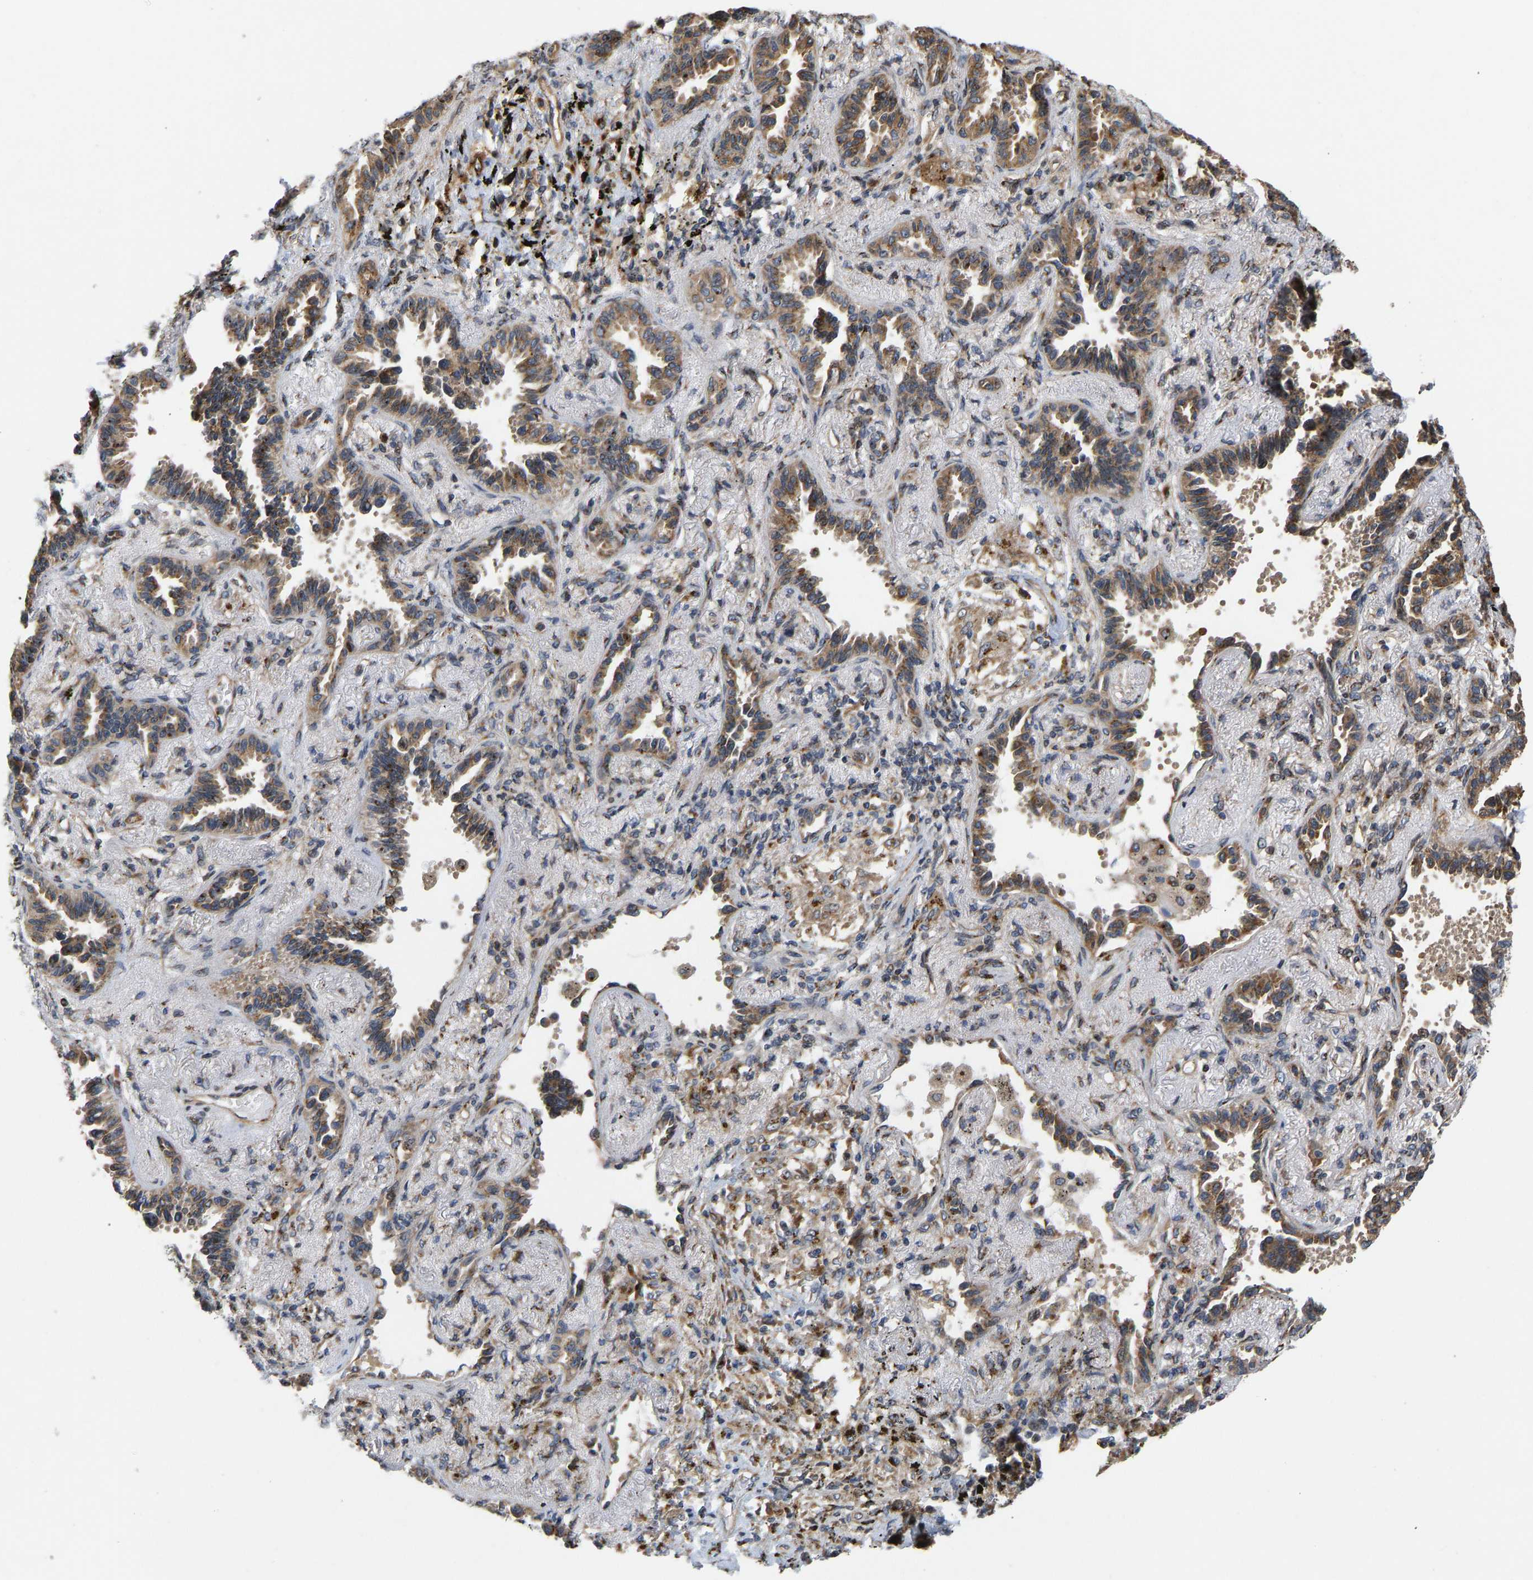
{"staining": {"intensity": "moderate", "quantity": ">75%", "location": "cytoplasmic/membranous"}, "tissue": "lung cancer", "cell_type": "Tumor cells", "image_type": "cancer", "snomed": [{"axis": "morphology", "description": "Adenocarcinoma, NOS"}, {"axis": "topography", "description": "Lung"}], "caption": "This image exhibits lung cancer (adenocarcinoma) stained with immunohistochemistry to label a protein in brown. The cytoplasmic/membranous of tumor cells show moderate positivity for the protein. Nuclei are counter-stained blue.", "gene": "YIPF4", "patient": {"sex": "male", "age": 59}}